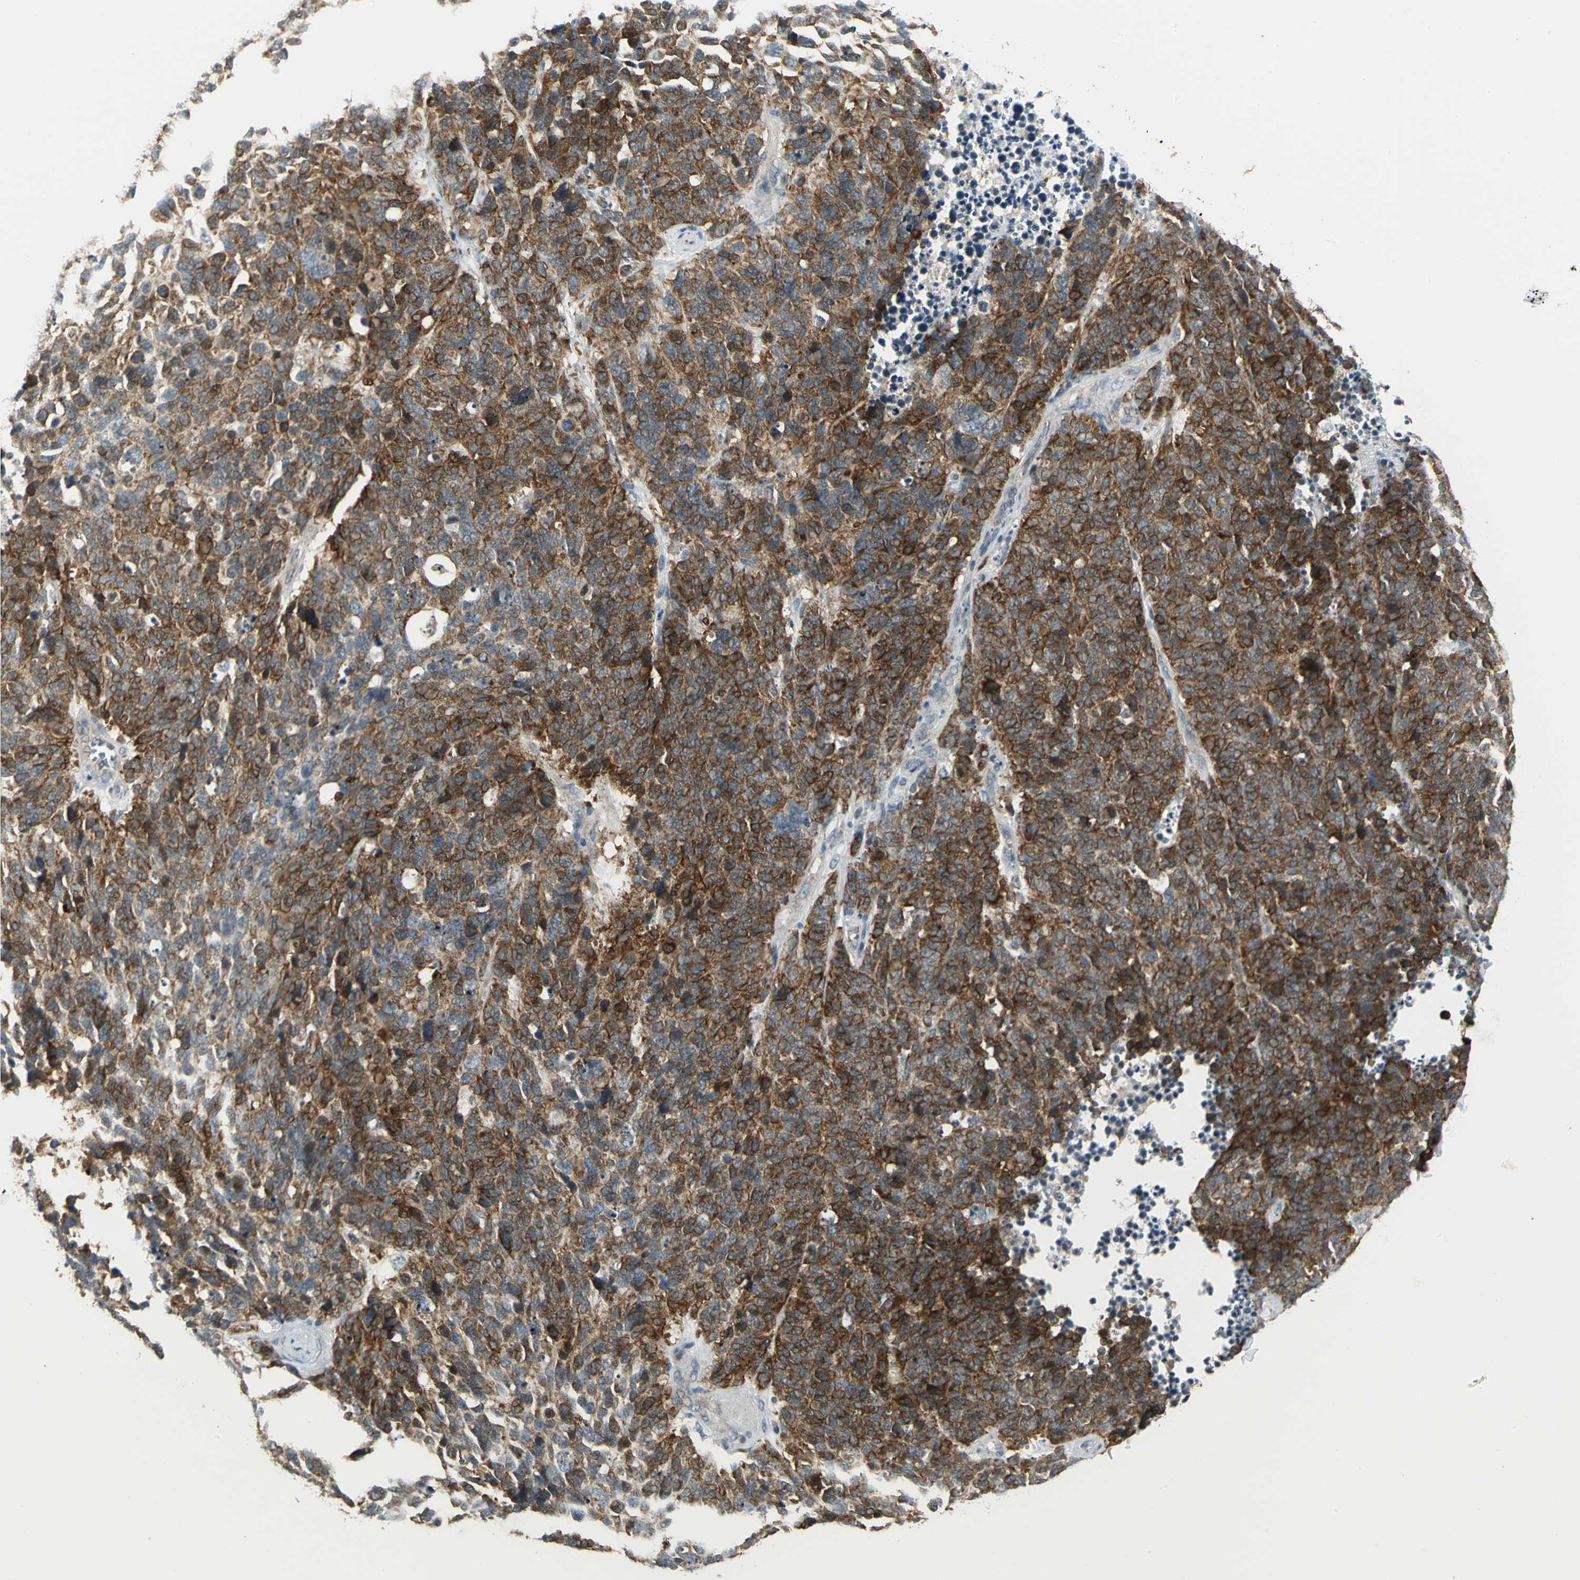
{"staining": {"intensity": "strong", "quantity": ">75%", "location": "cytoplasmic/membranous"}, "tissue": "lung cancer", "cell_type": "Tumor cells", "image_type": "cancer", "snomed": [{"axis": "morphology", "description": "Neoplasm, malignant, NOS"}, {"axis": "topography", "description": "Lung"}], "caption": "A high-resolution photomicrograph shows immunohistochemistry staining of neoplasm (malignant) (lung), which exhibits strong cytoplasmic/membranous staining in about >75% of tumor cells.", "gene": "MAPK8IP3", "patient": {"sex": "female", "age": 58}}